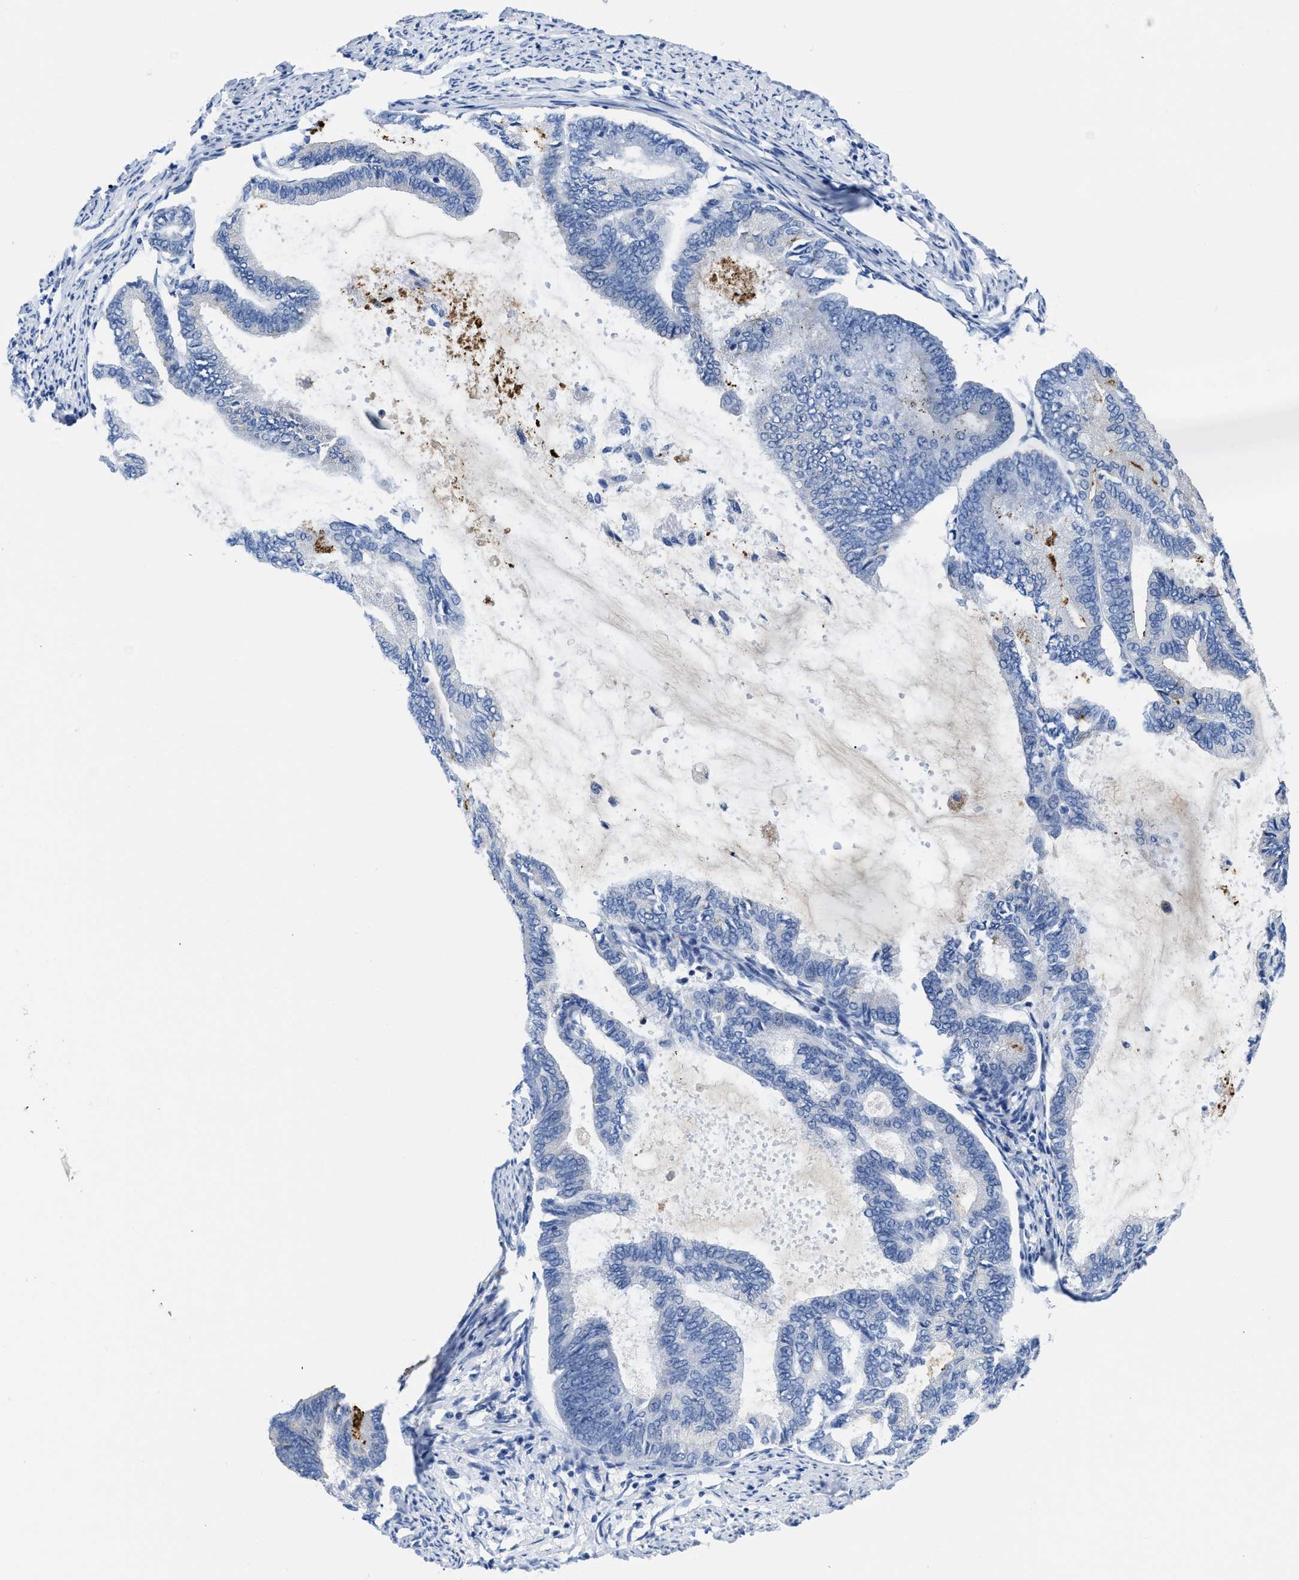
{"staining": {"intensity": "negative", "quantity": "none", "location": "none"}, "tissue": "endometrial cancer", "cell_type": "Tumor cells", "image_type": "cancer", "snomed": [{"axis": "morphology", "description": "Adenocarcinoma, NOS"}, {"axis": "topography", "description": "Endometrium"}], "caption": "Immunohistochemical staining of endometrial adenocarcinoma reveals no significant positivity in tumor cells.", "gene": "TBRG4", "patient": {"sex": "female", "age": 86}}